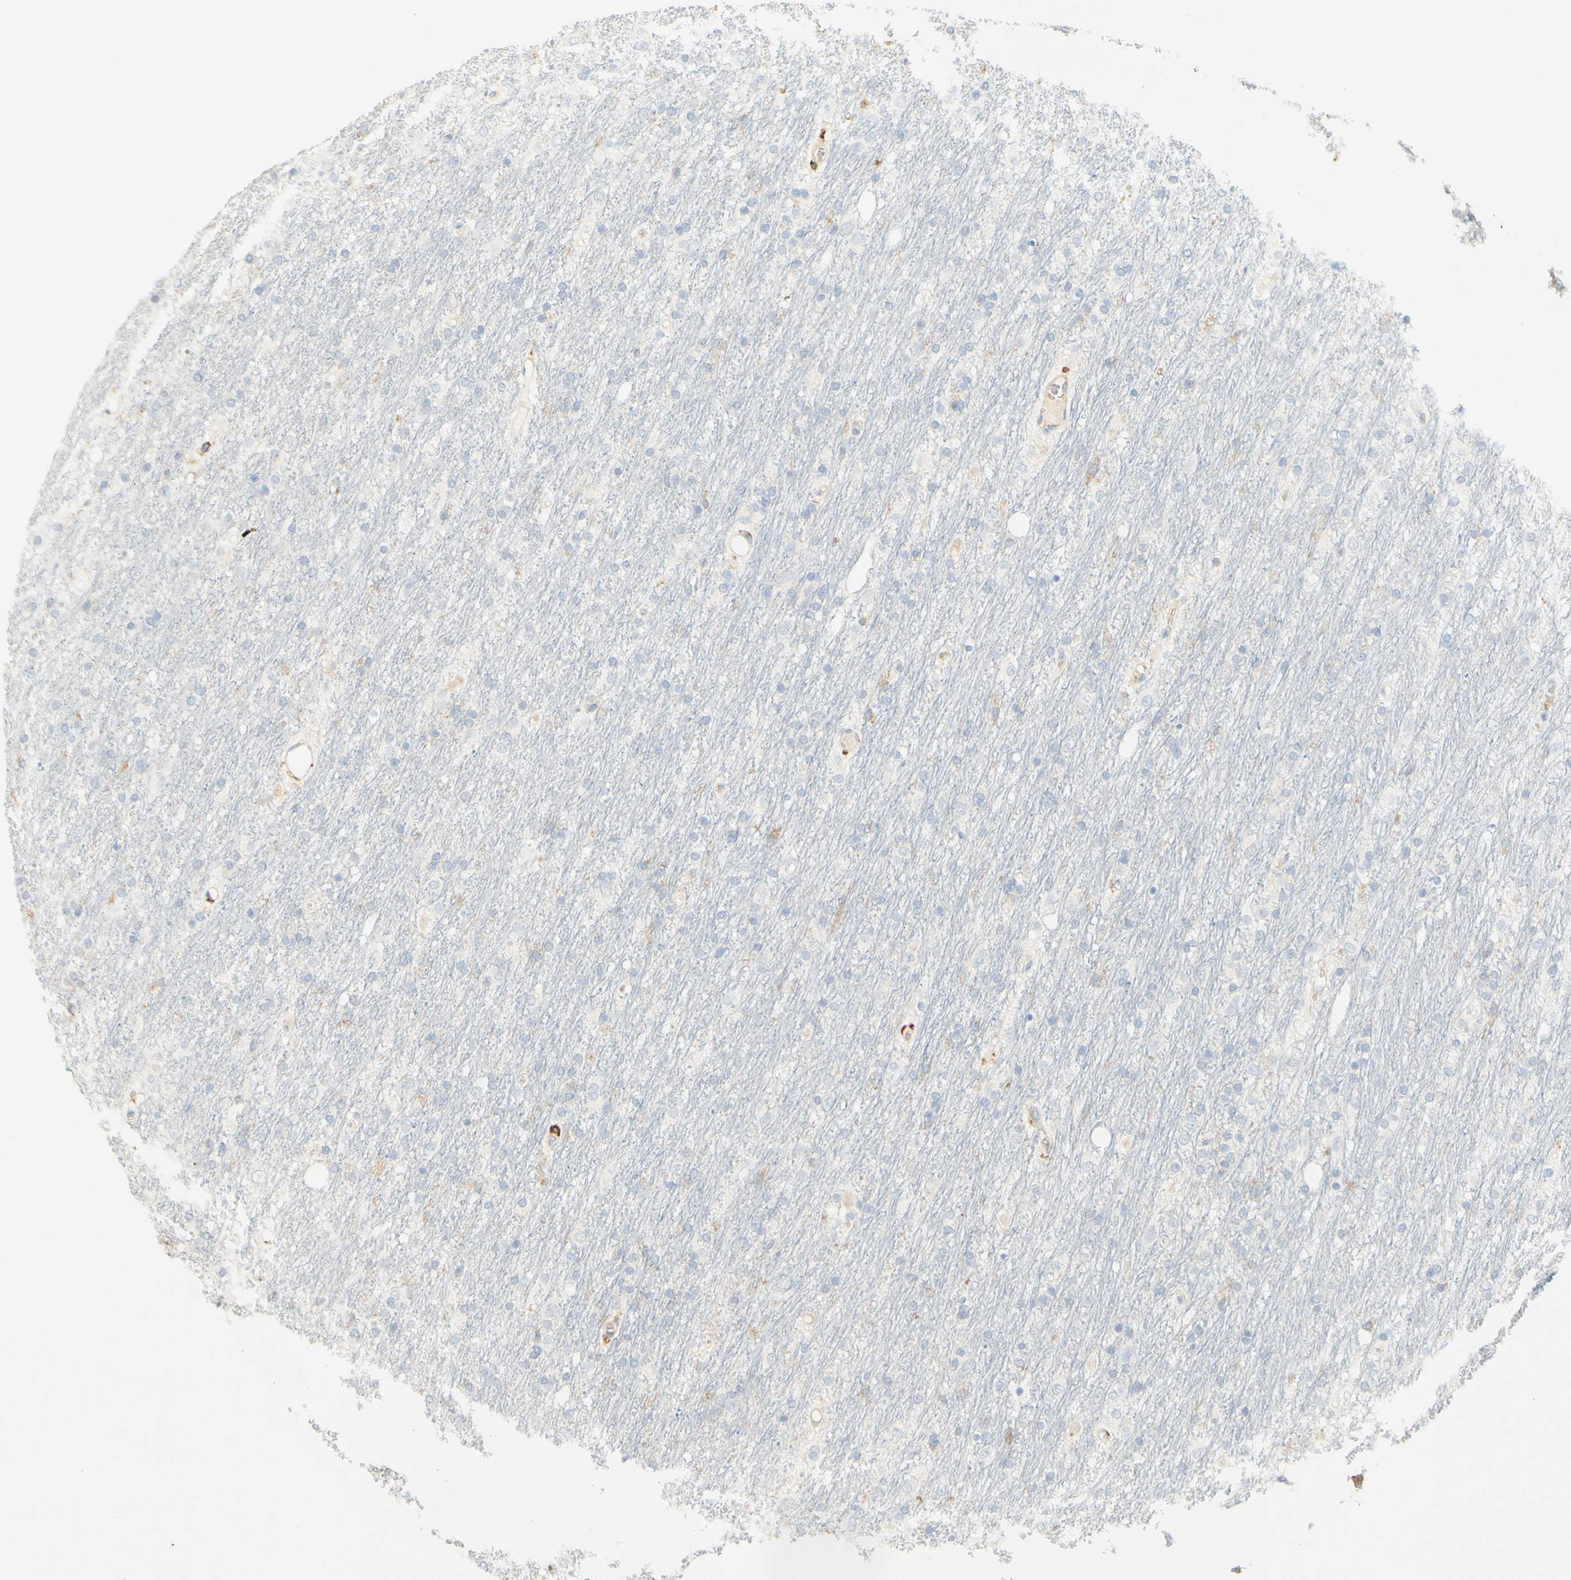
{"staining": {"intensity": "weak", "quantity": "<25%", "location": "cytoplasmic/membranous"}, "tissue": "glioma", "cell_type": "Tumor cells", "image_type": "cancer", "snomed": [{"axis": "morphology", "description": "Glioma, malignant, Low grade"}, {"axis": "topography", "description": "Brain"}], "caption": "Tumor cells are negative for protein expression in human low-grade glioma (malignant).", "gene": "FCGRT", "patient": {"sex": "male", "age": 77}}